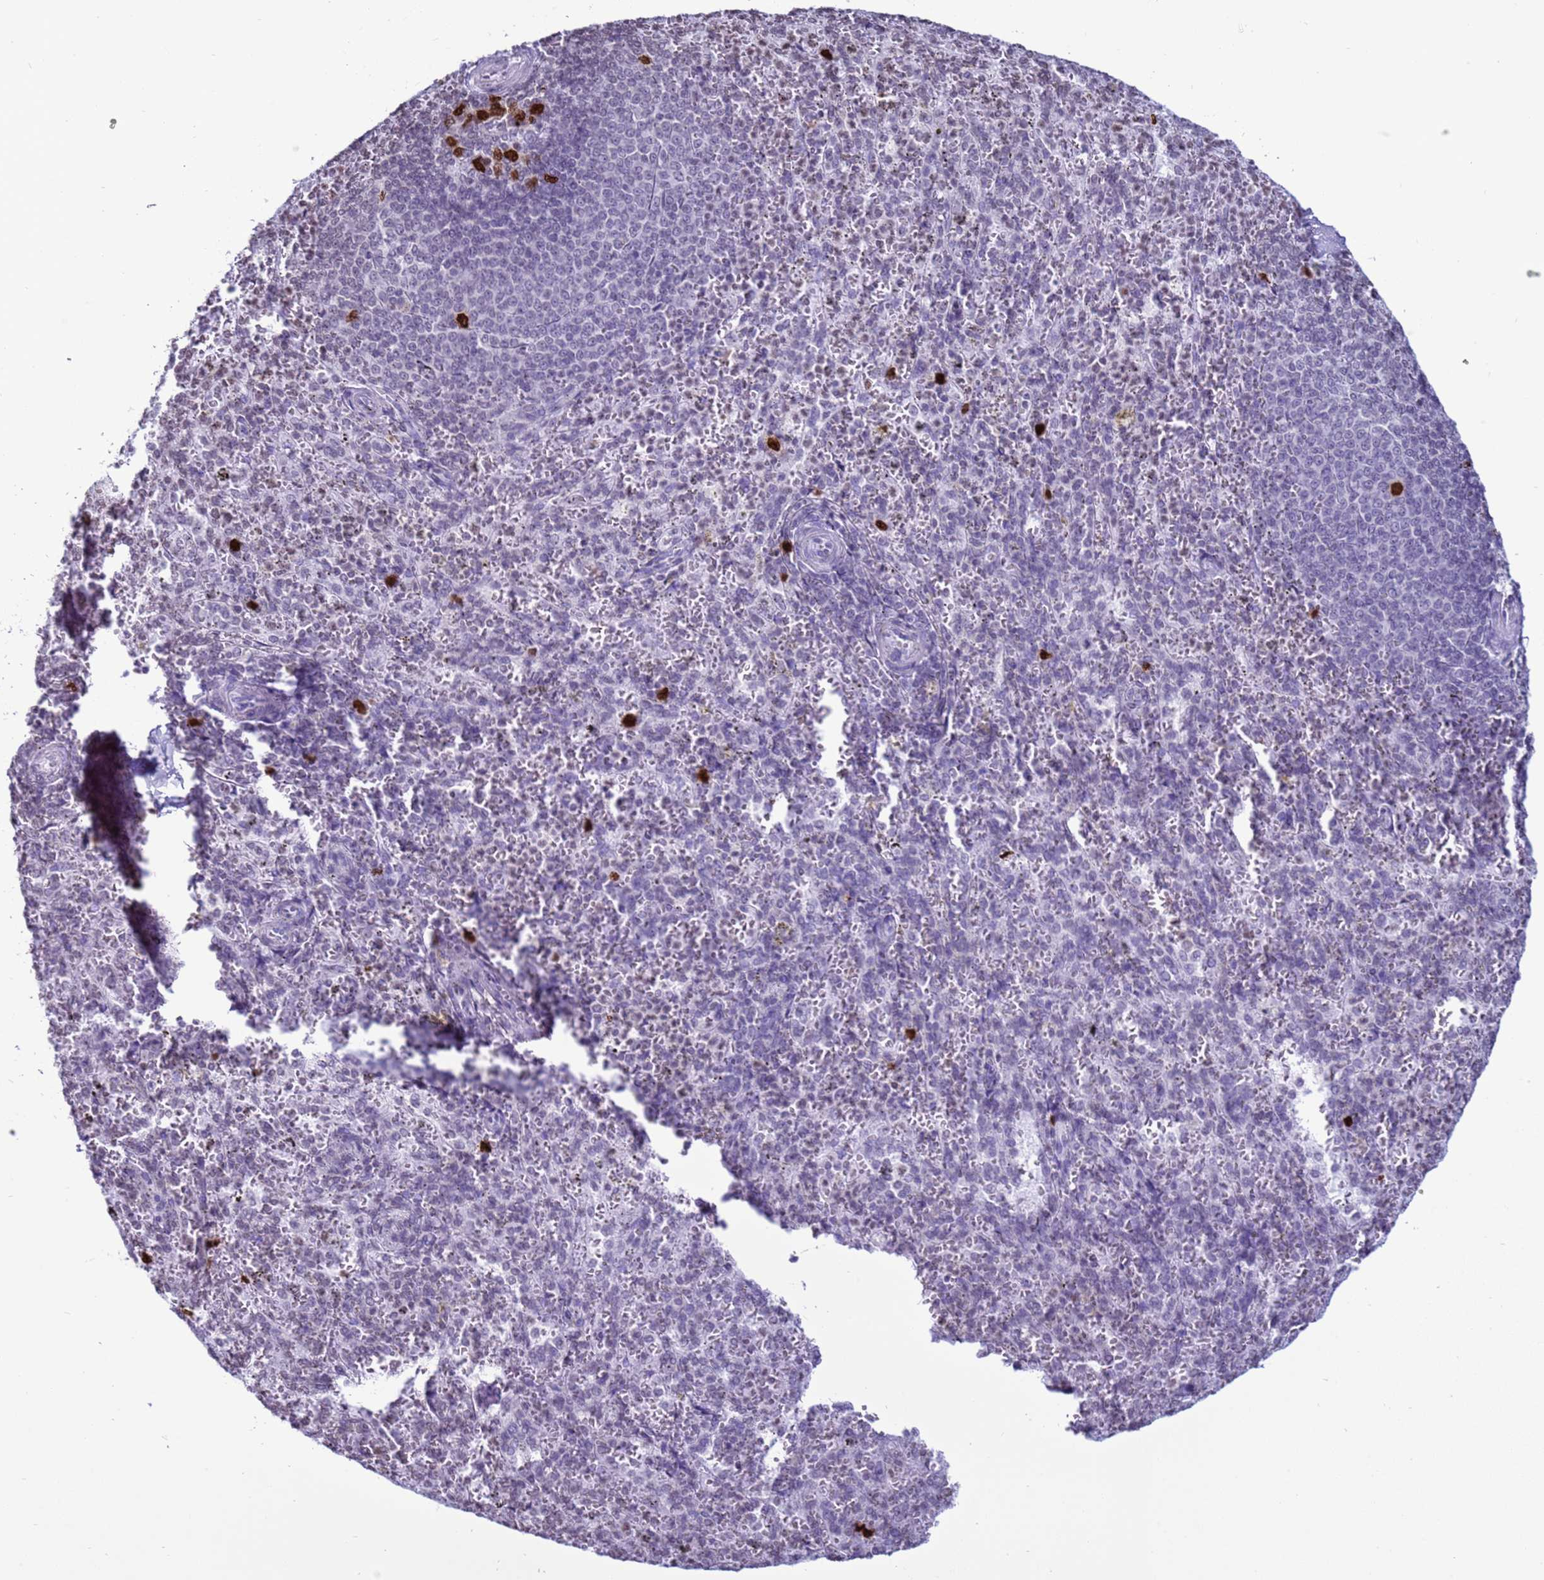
{"staining": {"intensity": "moderate", "quantity": "<25%", "location": "nuclear"}, "tissue": "spleen", "cell_type": "Cells in red pulp", "image_type": "normal", "snomed": [{"axis": "morphology", "description": "Normal tissue, NOS"}, {"axis": "topography", "description": "Spleen"}], "caption": "Protein expression analysis of benign spleen demonstrates moderate nuclear staining in about <25% of cells in red pulp. (Stains: DAB in brown, nuclei in blue, Microscopy: brightfield microscopy at high magnification).", "gene": "H4C11", "patient": {"sex": "female", "age": 21}}